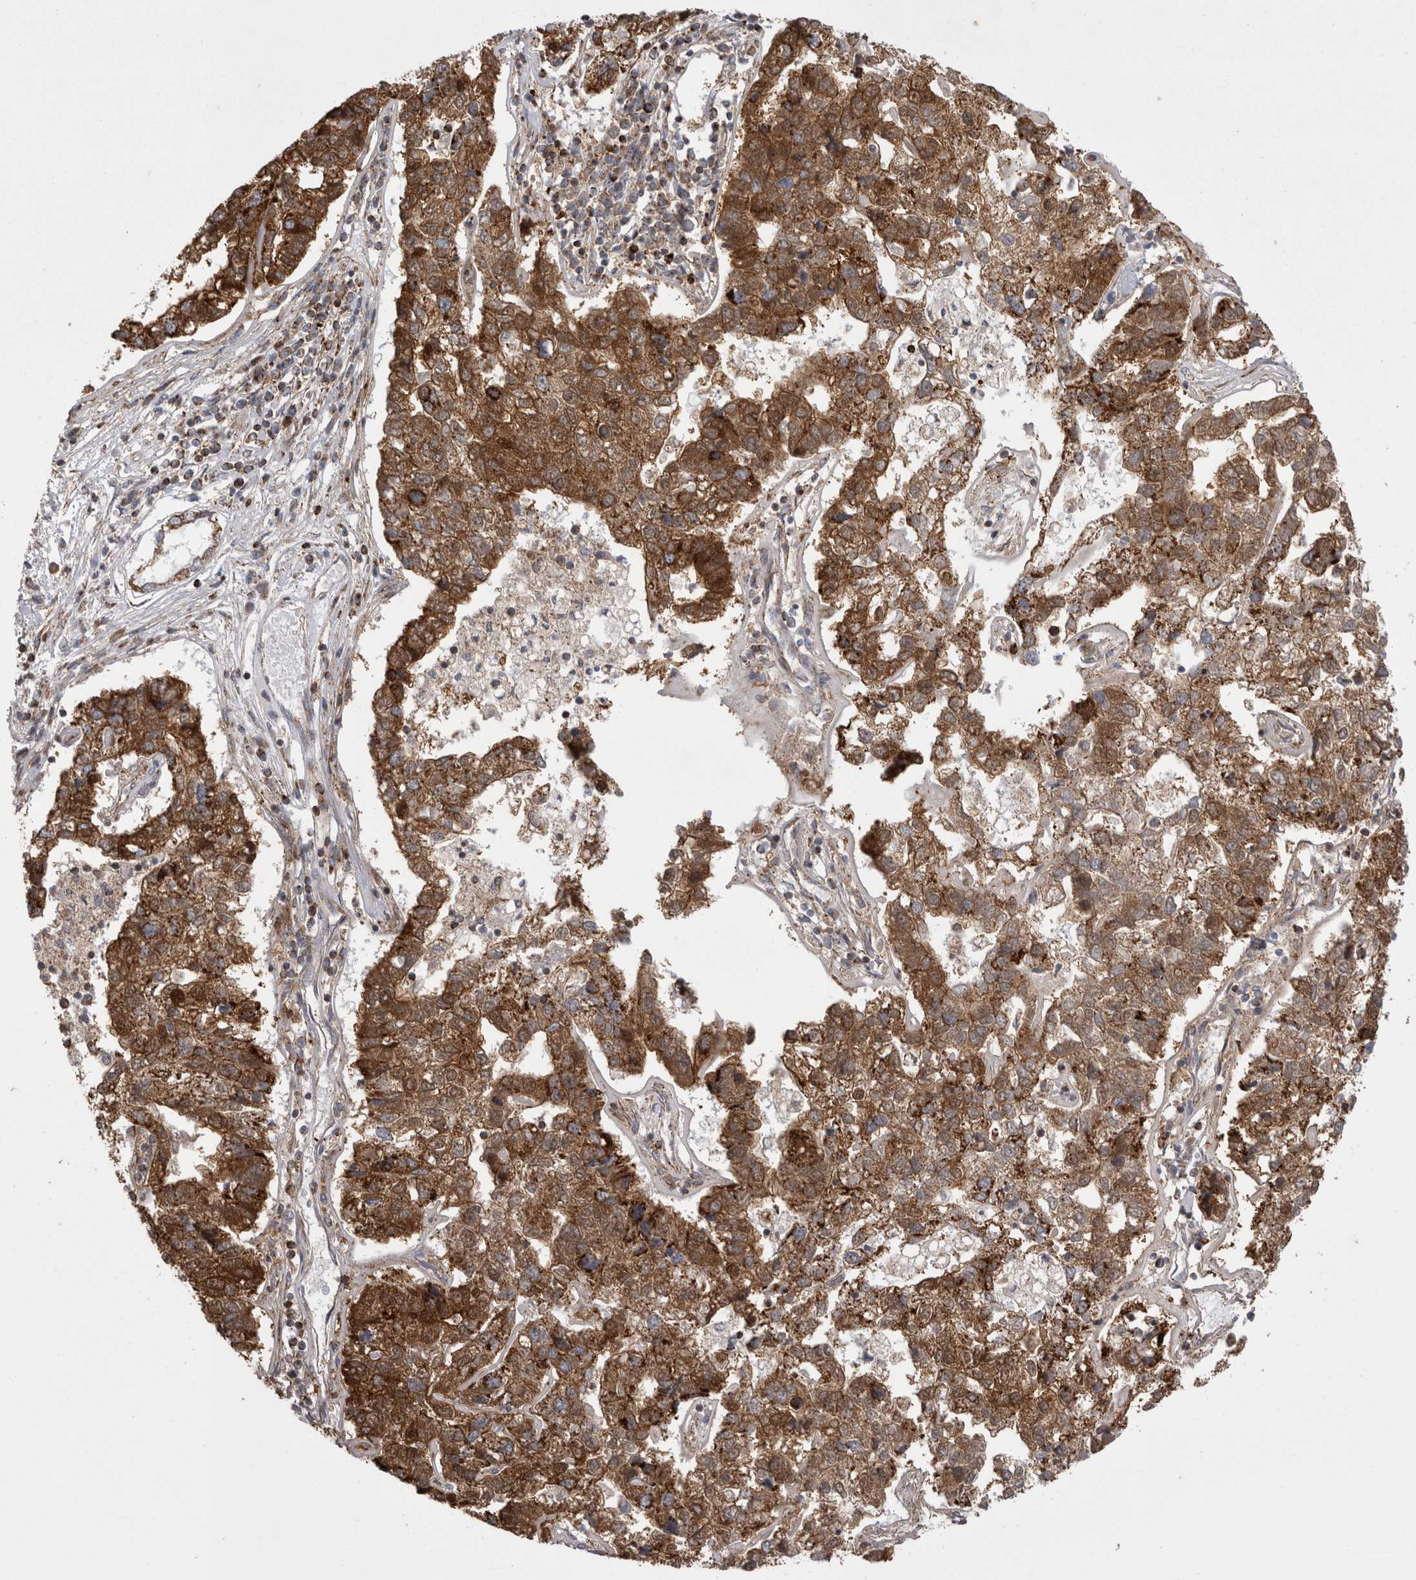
{"staining": {"intensity": "strong", "quantity": ">75%", "location": "cytoplasmic/membranous"}, "tissue": "pancreatic cancer", "cell_type": "Tumor cells", "image_type": "cancer", "snomed": [{"axis": "morphology", "description": "Adenocarcinoma, NOS"}, {"axis": "topography", "description": "Pancreas"}], "caption": "Immunohistochemical staining of human pancreatic cancer exhibits high levels of strong cytoplasmic/membranous positivity in about >75% of tumor cells. The staining was performed using DAB to visualize the protein expression in brown, while the nuclei were stained in blue with hematoxylin (Magnification: 20x).", "gene": "TSPOAP1", "patient": {"sex": "female", "age": 61}}